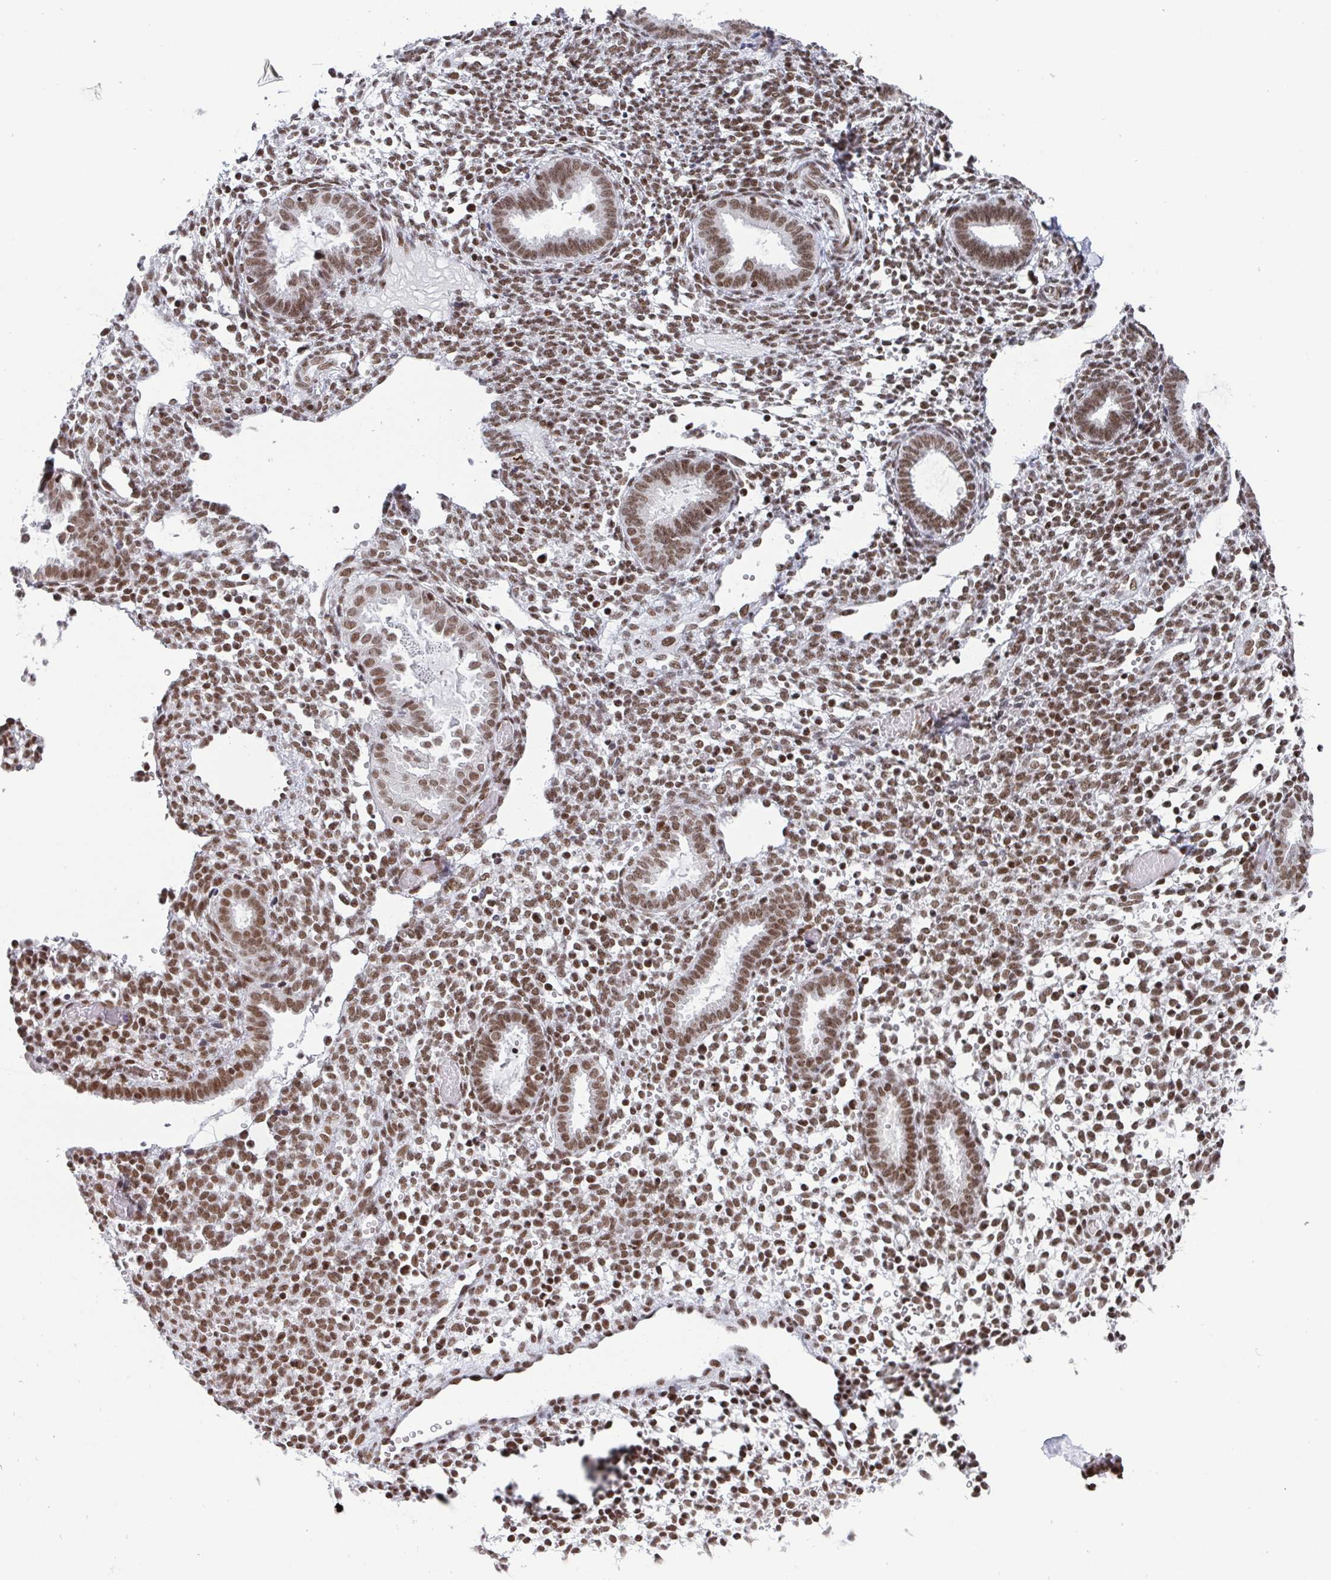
{"staining": {"intensity": "moderate", "quantity": ">75%", "location": "nuclear"}, "tissue": "endometrium", "cell_type": "Cells in endometrial stroma", "image_type": "normal", "snomed": [{"axis": "morphology", "description": "Normal tissue, NOS"}, {"axis": "topography", "description": "Endometrium"}], "caption": "Normal endometrium exhibits moderate nuclear expression in approximately >75% of cells in endometrial stroma.", "gene": "CTCF", "patient": {"sex": "female", "age": 36}}